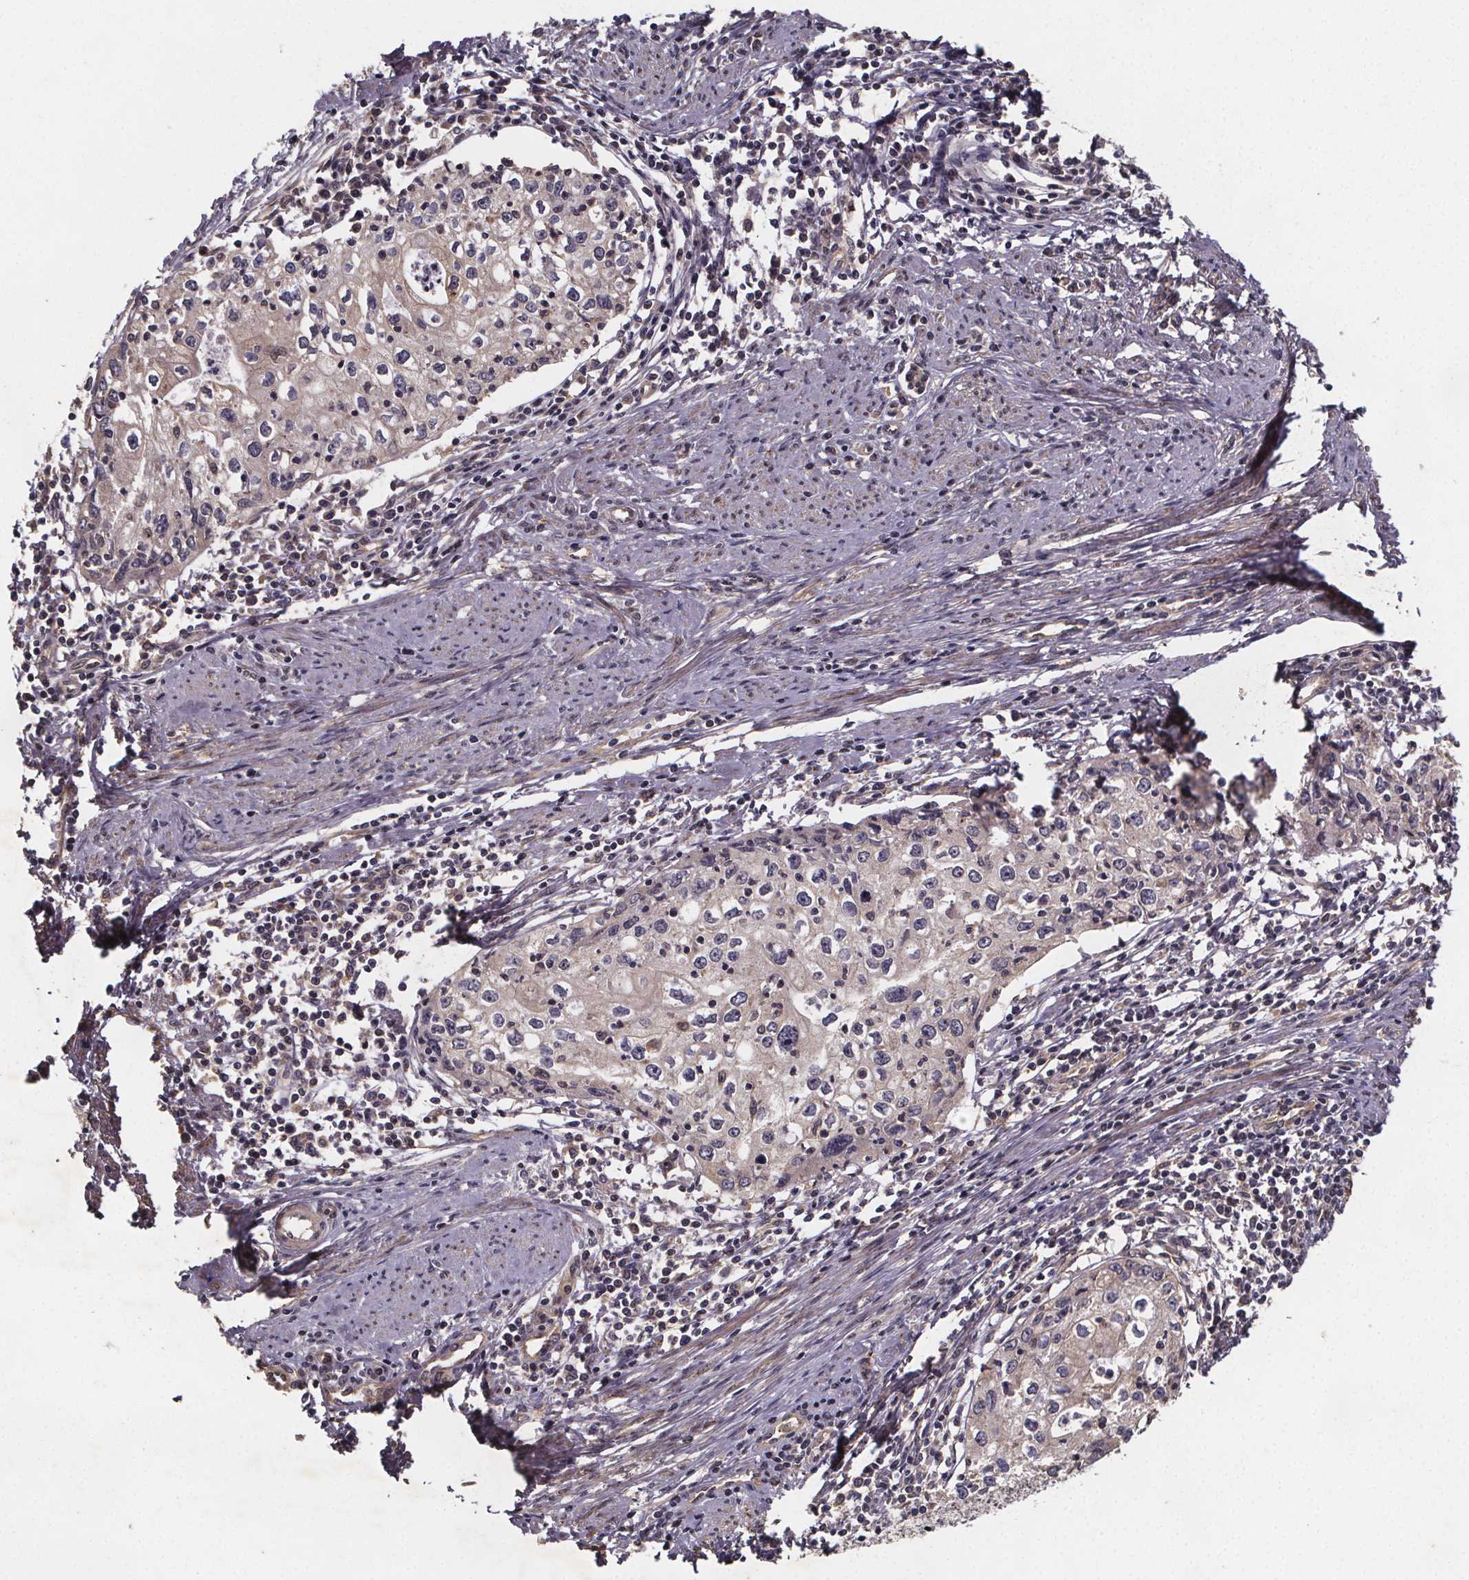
{"staining": {"intensity": "negative", "quantity": "none", "location": "none"}, "tissue": "cervical cancer", "cell_type": "Tumor cells", "image_type": "cancer", "snomed": [{"axis": "morphology", "description": "Squamous cell carcinoma, NOS"}, {"axis": "topography", "description": "Cervix"}], "caption": "This is an IHC micrograph of squamous cell carcinoma (cervical). There is no staining in tumor cells.", "gene": "PIERCE2", "patient": {"sex": "female", "age": 40}}